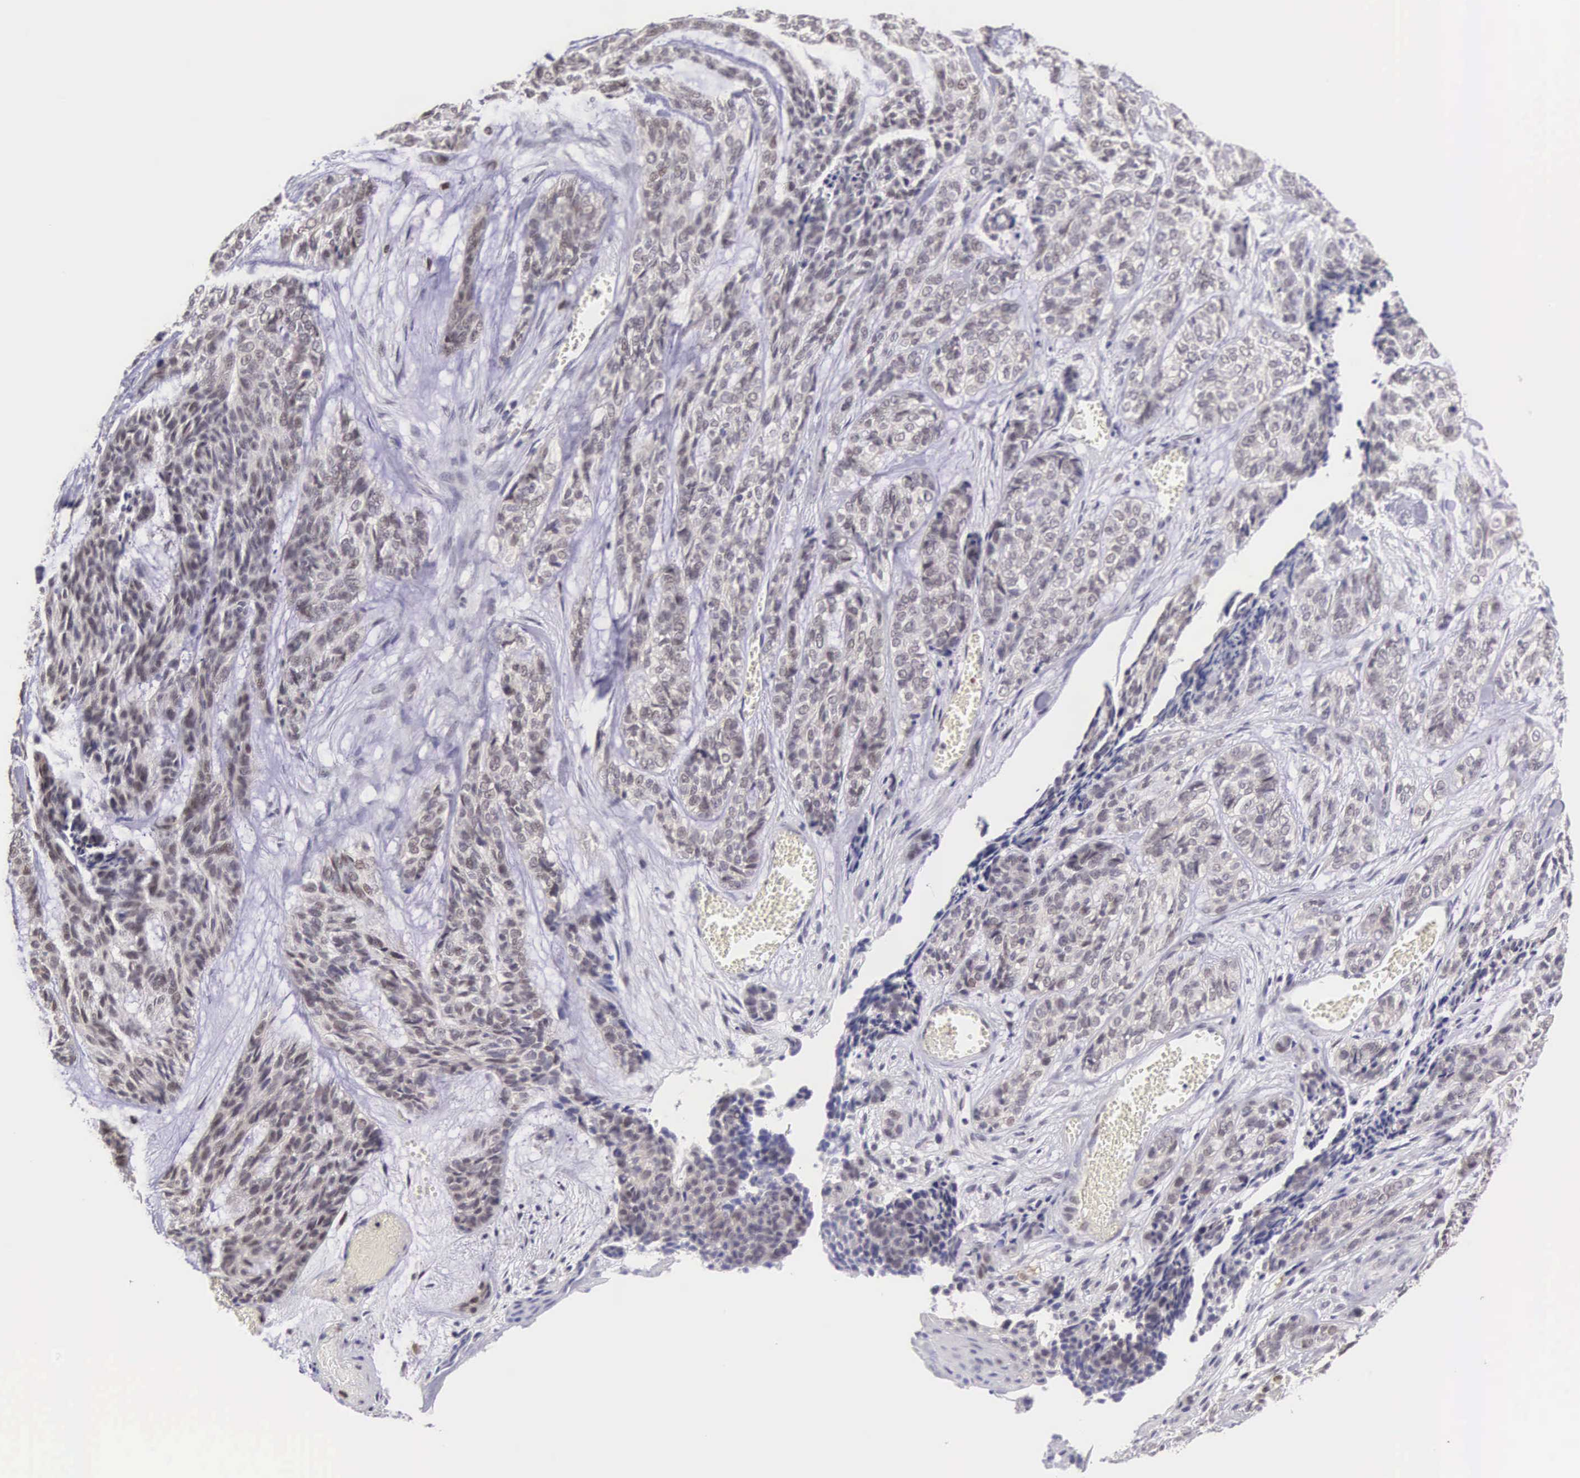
{"staining": {"intensity": "negative", "quantity": "none", "location": "none"}, "tissue": "skin cancer", "cell_type": "Tumor cells", "image_type": "cancer", "snomed": [{"axis": "morphology", "description": "Normal tissue, NOS"}, {"axis": "morphology", "description": "Basal cell carcinoma"}, {"axis": "topography", "description": "Skin"}], "caption": "Tumor cells show no significant staining in skin basal cell carcinoma.", "gene": "GRK3", "patient": {"sex": "female", "age": 65}}